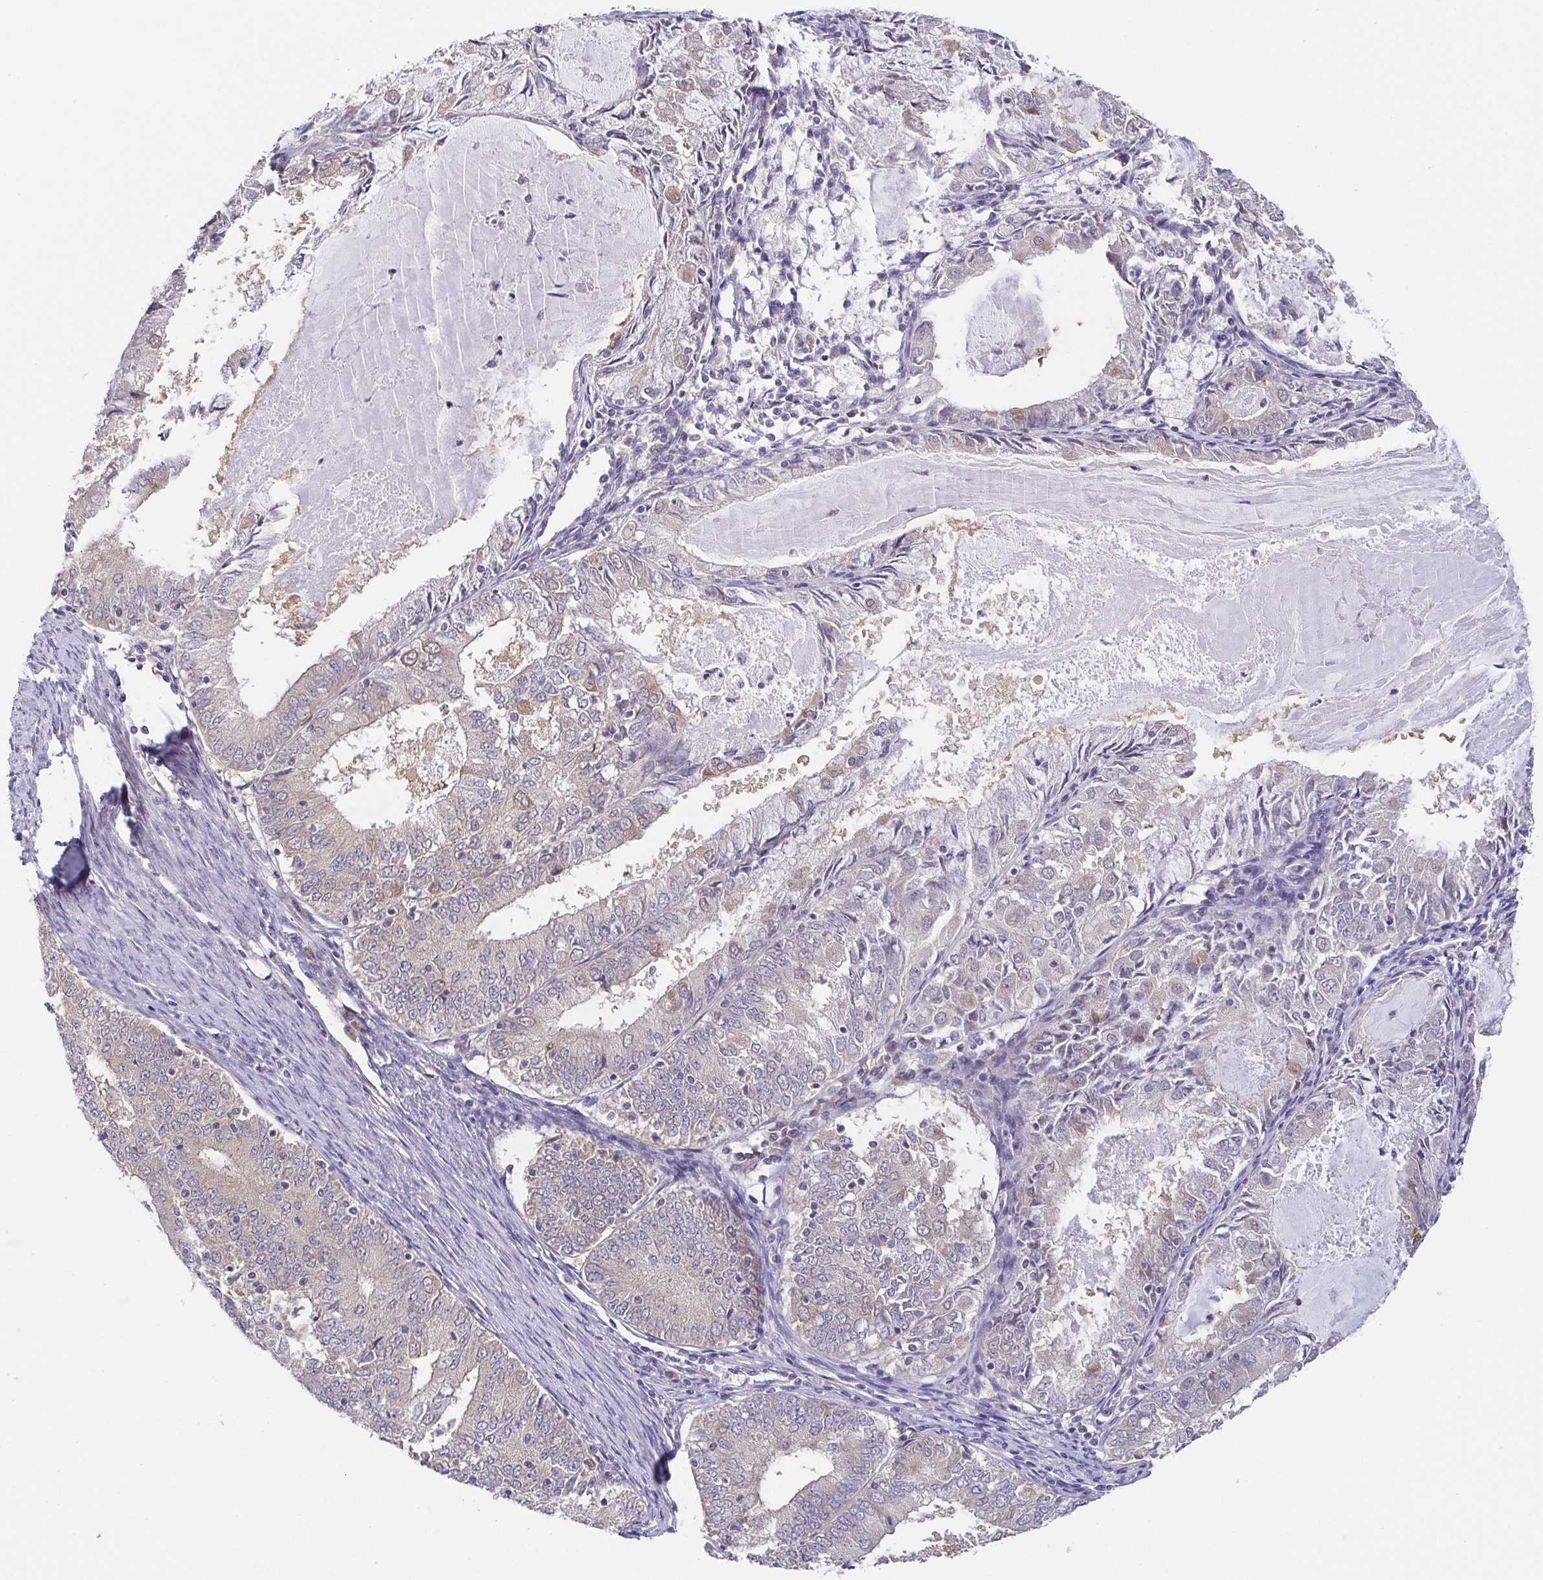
{"staining": {"intensity": "weak", "quantity": "<25%", "location": "cytoplasmic/membranous"}, "tissue": "endometrial cancer", "cell_type": "Tumor cells", "image_type": "cancer", "snomed": [{"axis": "morphology", "description": "Adenocarcinoma, NOS"}, {"axis": "topography", "description": "Endometrium"}], "caption": "This is a micrograph of IHC staining of endometrial cancer (adenocarcinoma), which shows no positivity in tumor cells.", "gene": "BCL2L1", "patient": {"sex": "female", "age": 57}}